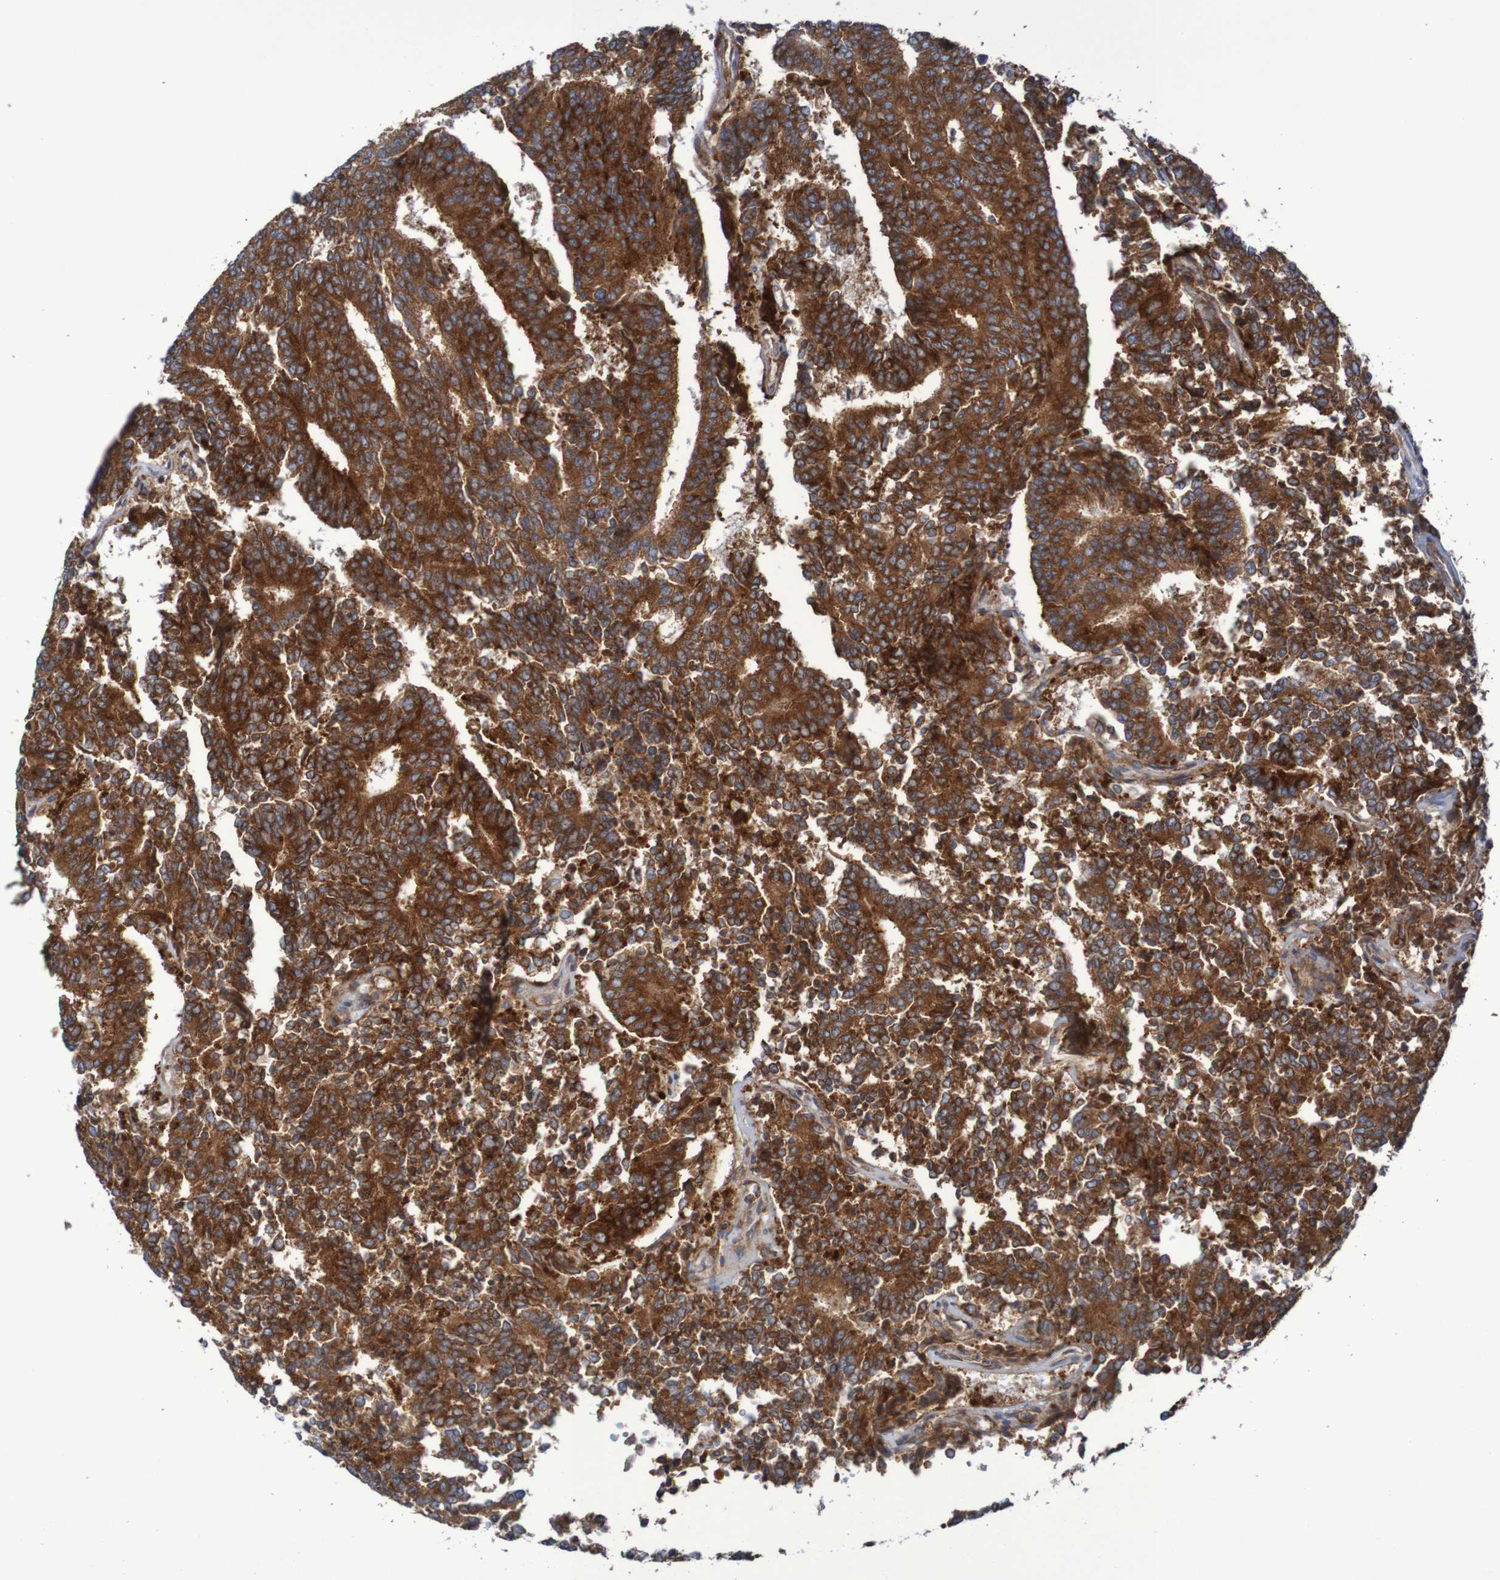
{"staining": {"intensity": "strong", "quantity": ">75%", "location": "cytoplasmic/membranous"}, "tissue": "prostate cancer", "cell_type": "Tumor cells", "image_type": "cancer", "snomed": [{"axis": "morphology", "description": "Normal tissue, NOS"}, {"axis": "morphology", "description": "Adenocarcinoma, High grade"}, {"axis": "topography", "description": "Prostate"}, {"axis": "topography", "description": "Seminal veicle"}], "caption": "Immunohistochemical staining of human prostate cancer reveals high levels of strong cytoplasmic/membranous expression in about >75% of tumor cells. (DAB IHC with brightfield microscopy, high magnification).", "gene": "FXR2", "patient": {"sex": "male", "age": 55}}